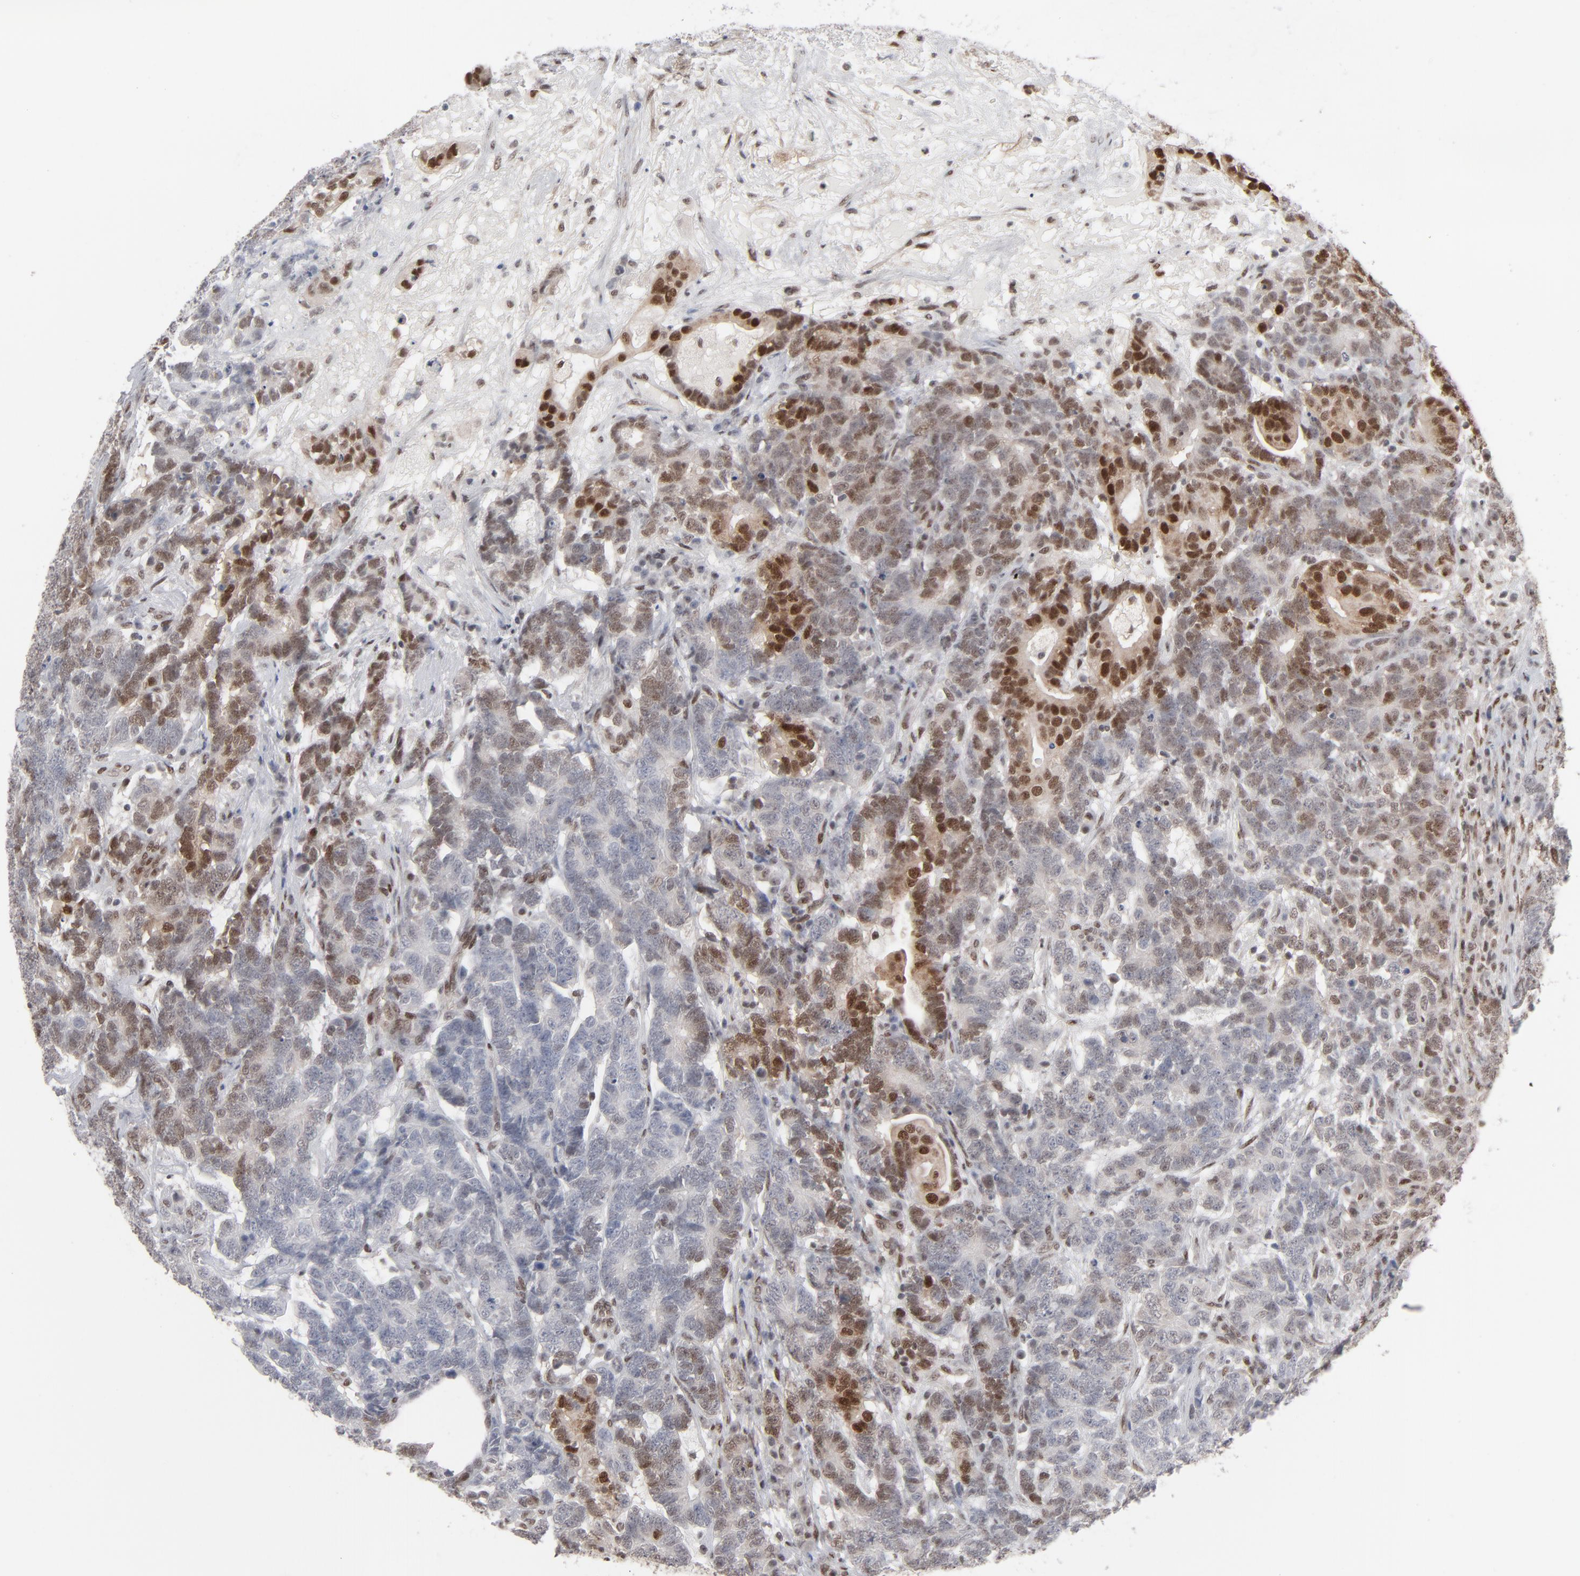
{"staining": {"intensity": "strong", "quantity": "25%-75%", "location": "cytoplasmic/membranous,nuclear"}, "tissue": "testis cancer", "cell_type": "Tumor cells", "image_type": "cancer", "snomed": [{"axis": "morphology", "description": "Carcinoma, Embryonal, NOS"}, {"axis": "topography", "description": "Testis"}], "caption": "About 25%-75% of tumor cells in human testis cancer (embryonal carcinoma) reveal strong cytoplasmic/membranous and nuclear protein staining as visualized by brown immunohistochemical staining.", "gene": "IRF9", "patient": {"sex": "male", "age": 26}}